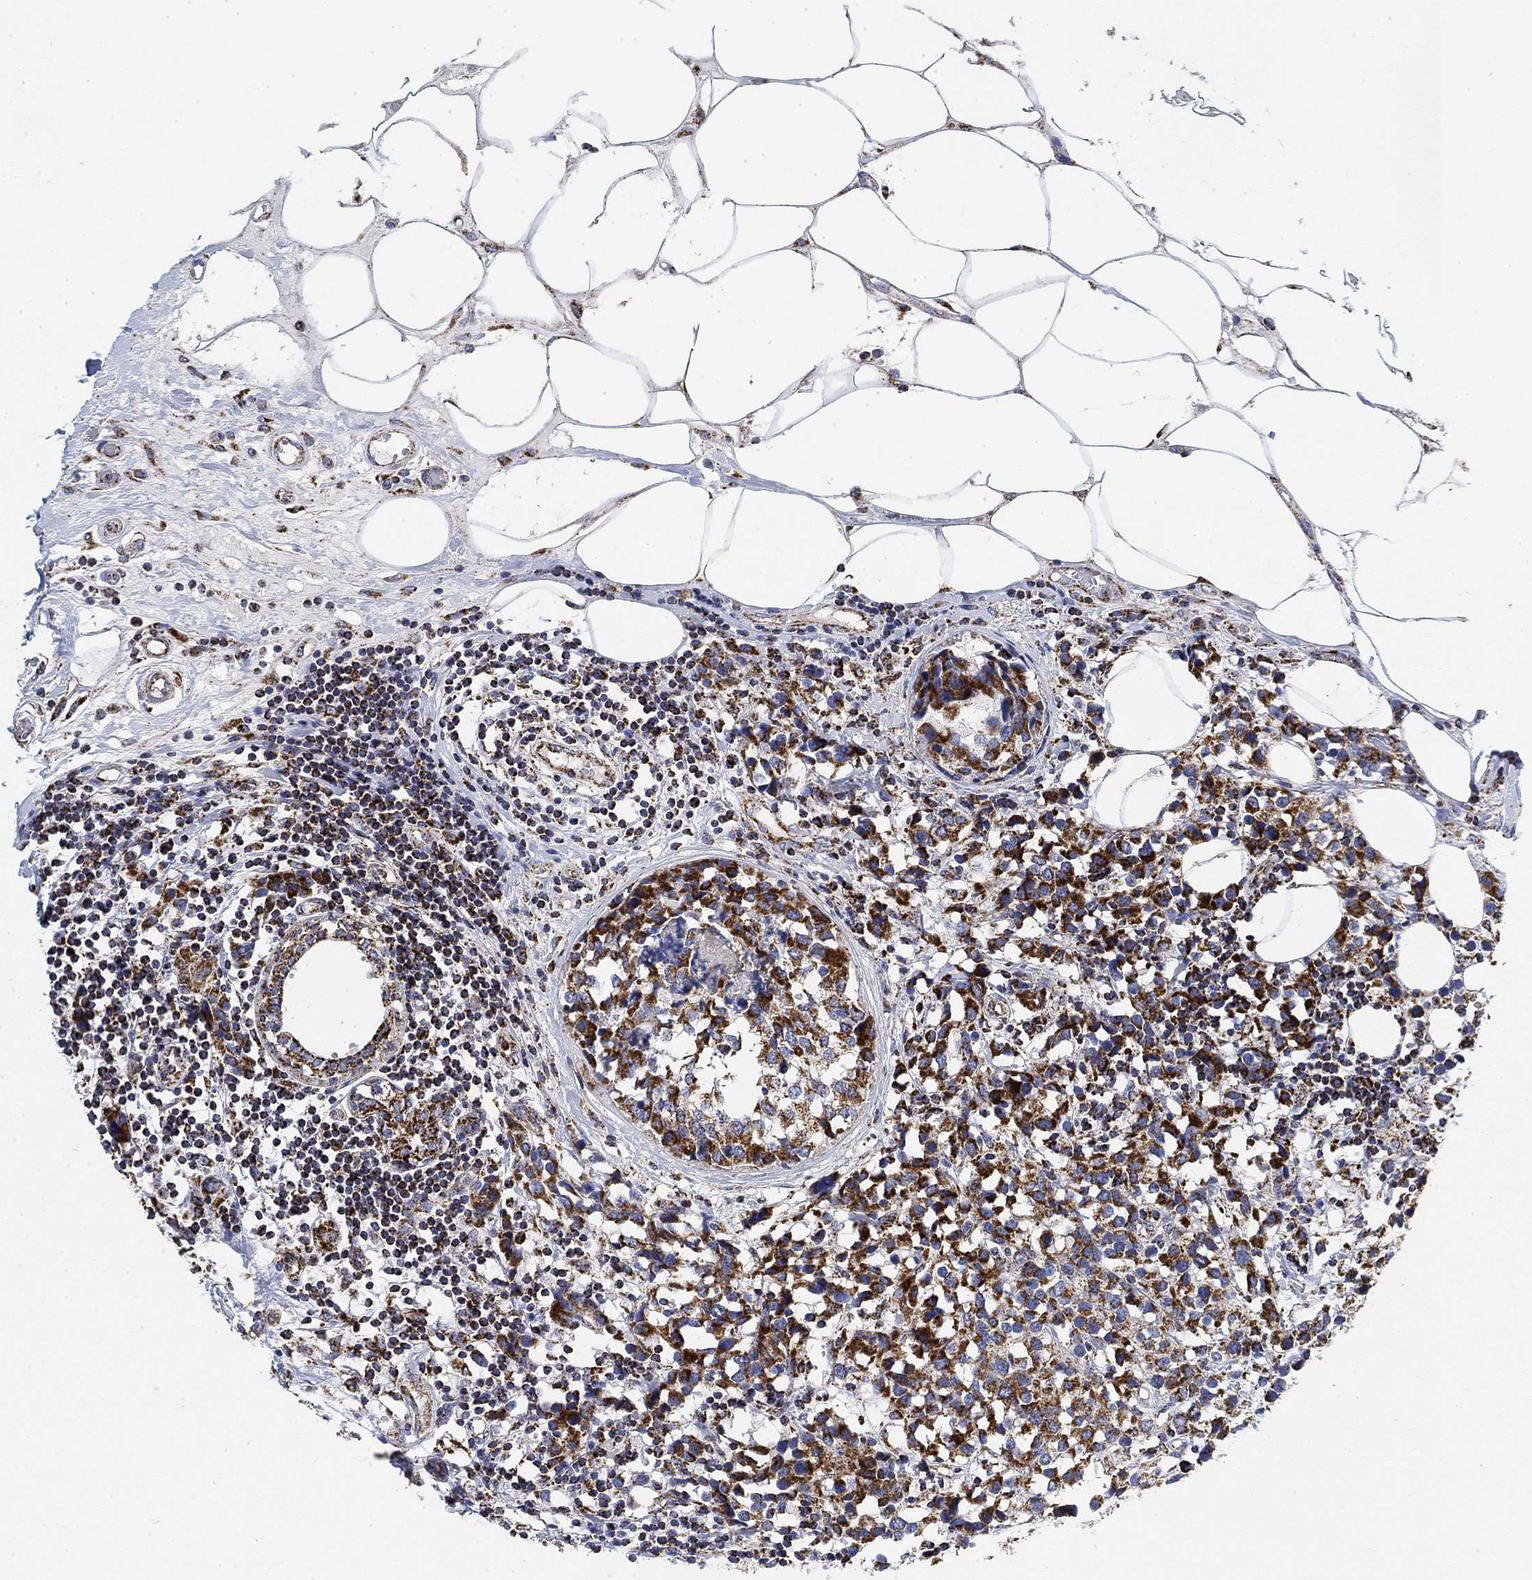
{"staining": {"intensity": "strong", "quantity": "25%-75%", "location": "cytoplasmic/membranous"}, "tissue": "breast cancer", "cell_type": "Tumor cells", "image_type": "cancer", "snomed": [{"axis": "morphology", "description": "Lobular carcinoma"}, {"axis": "topography", "description": "Breast"}], "caption": "Protein analysis of lobular carcinoma (breast) tissue demonstrates strong cytoplasmic/membranous positivity in approximately 25%-75% of tumor cells.", "gene": "NDUFS3", "patient": {"sex": "female", "age": 59}}